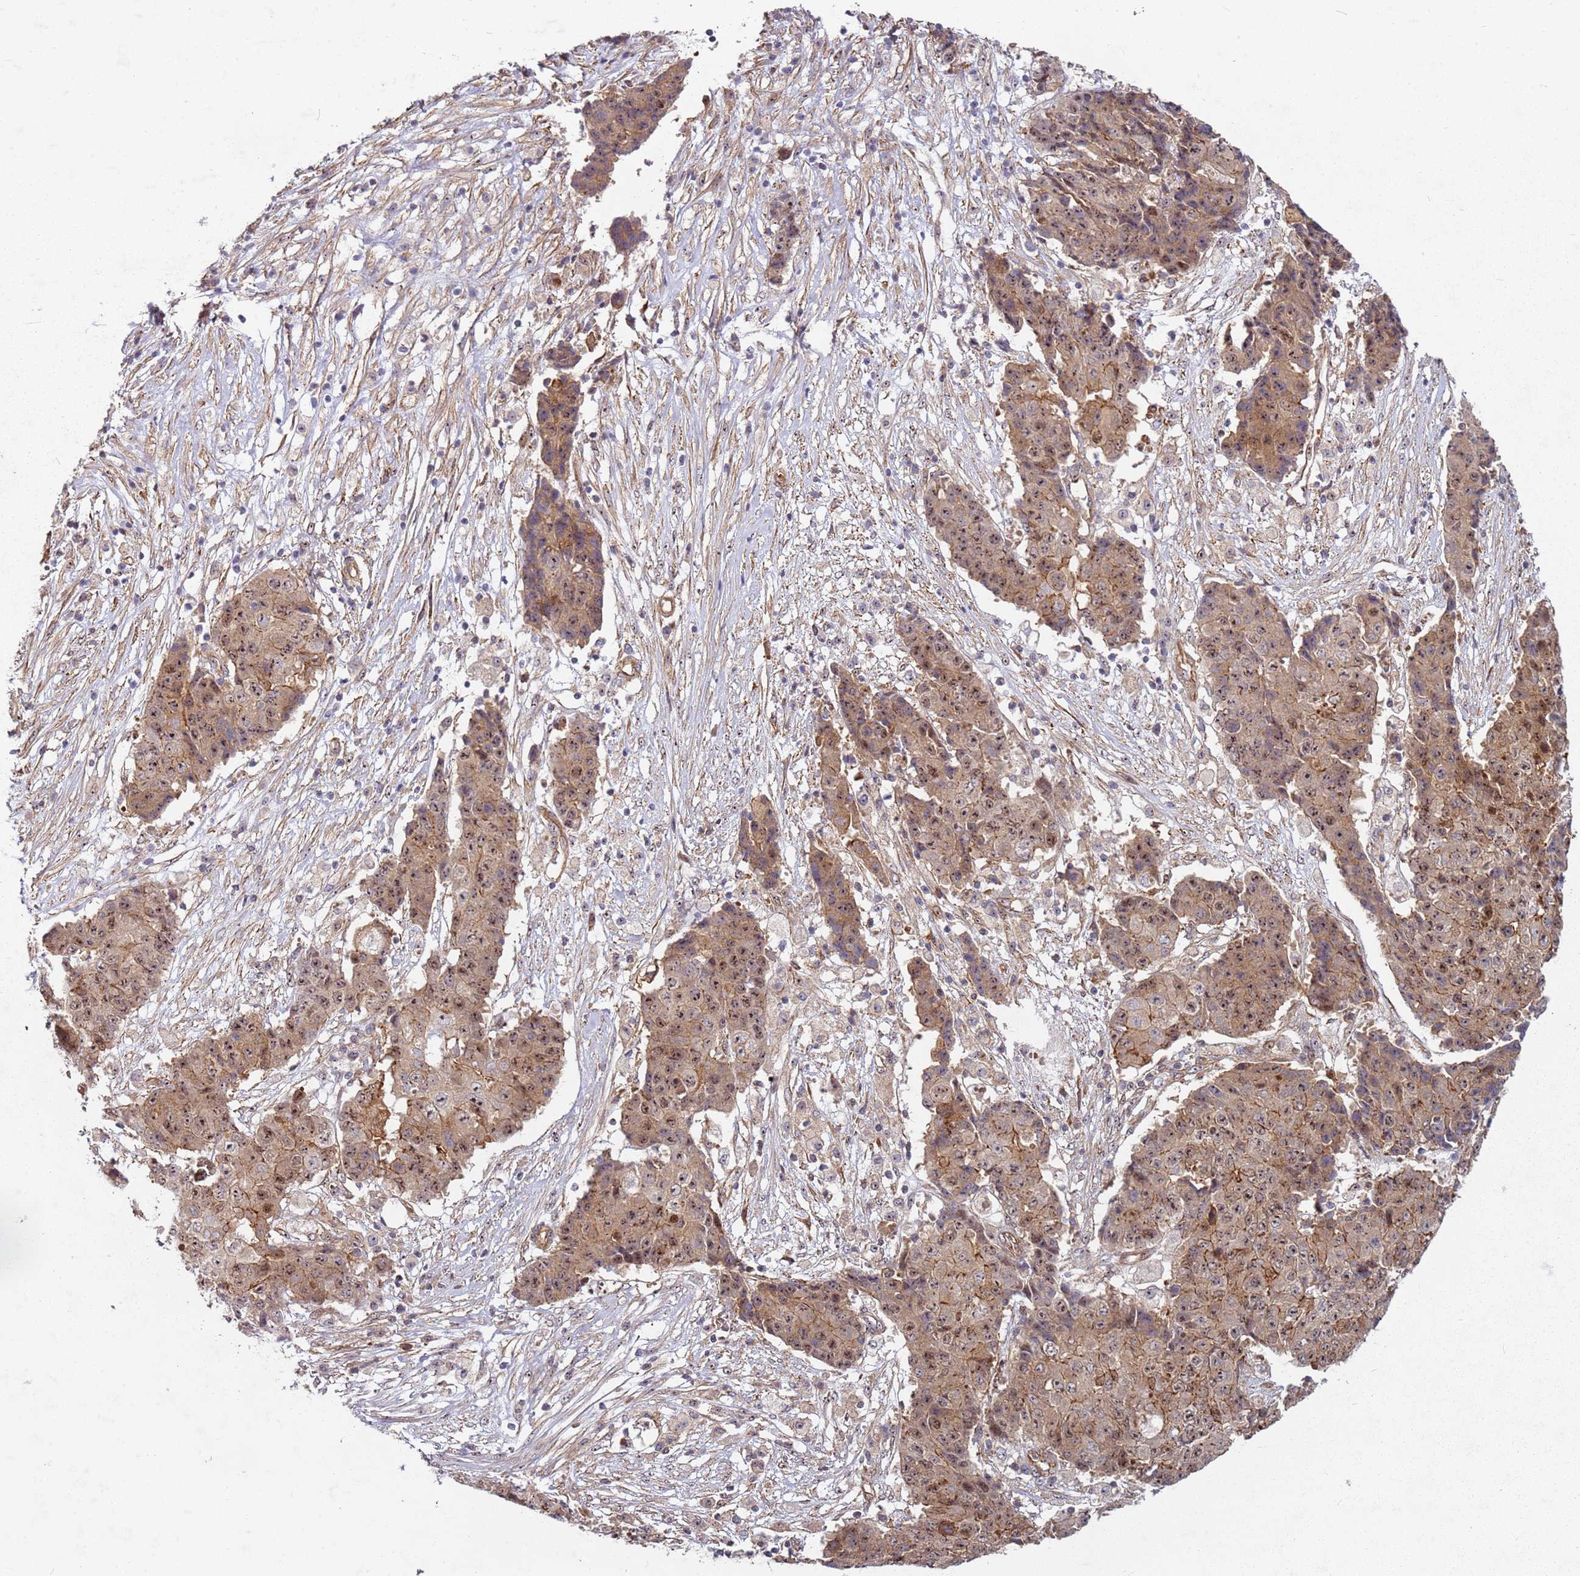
{"staining": {"intensity": "weak", "quantity": ">75%", "location": "cytoplasmic/membranous"}, "tissue": "ovarian cancer", "cell_type": "Tumor cells", "image_type": "cancer", "snomed": [{"axis": "morphology", "description": "Carcinoma, endometroid"}, {"axis": "topography", "description": "Ovary"}], "caption": "The immunohistochemical stain labels weak cytoplasmic/membranous staining in tumor cells of ovarian cancer (endometroid carcinoma) tissue.", "gene": "C2CD4B", "patient": {"sex": "female", "age": 42}}